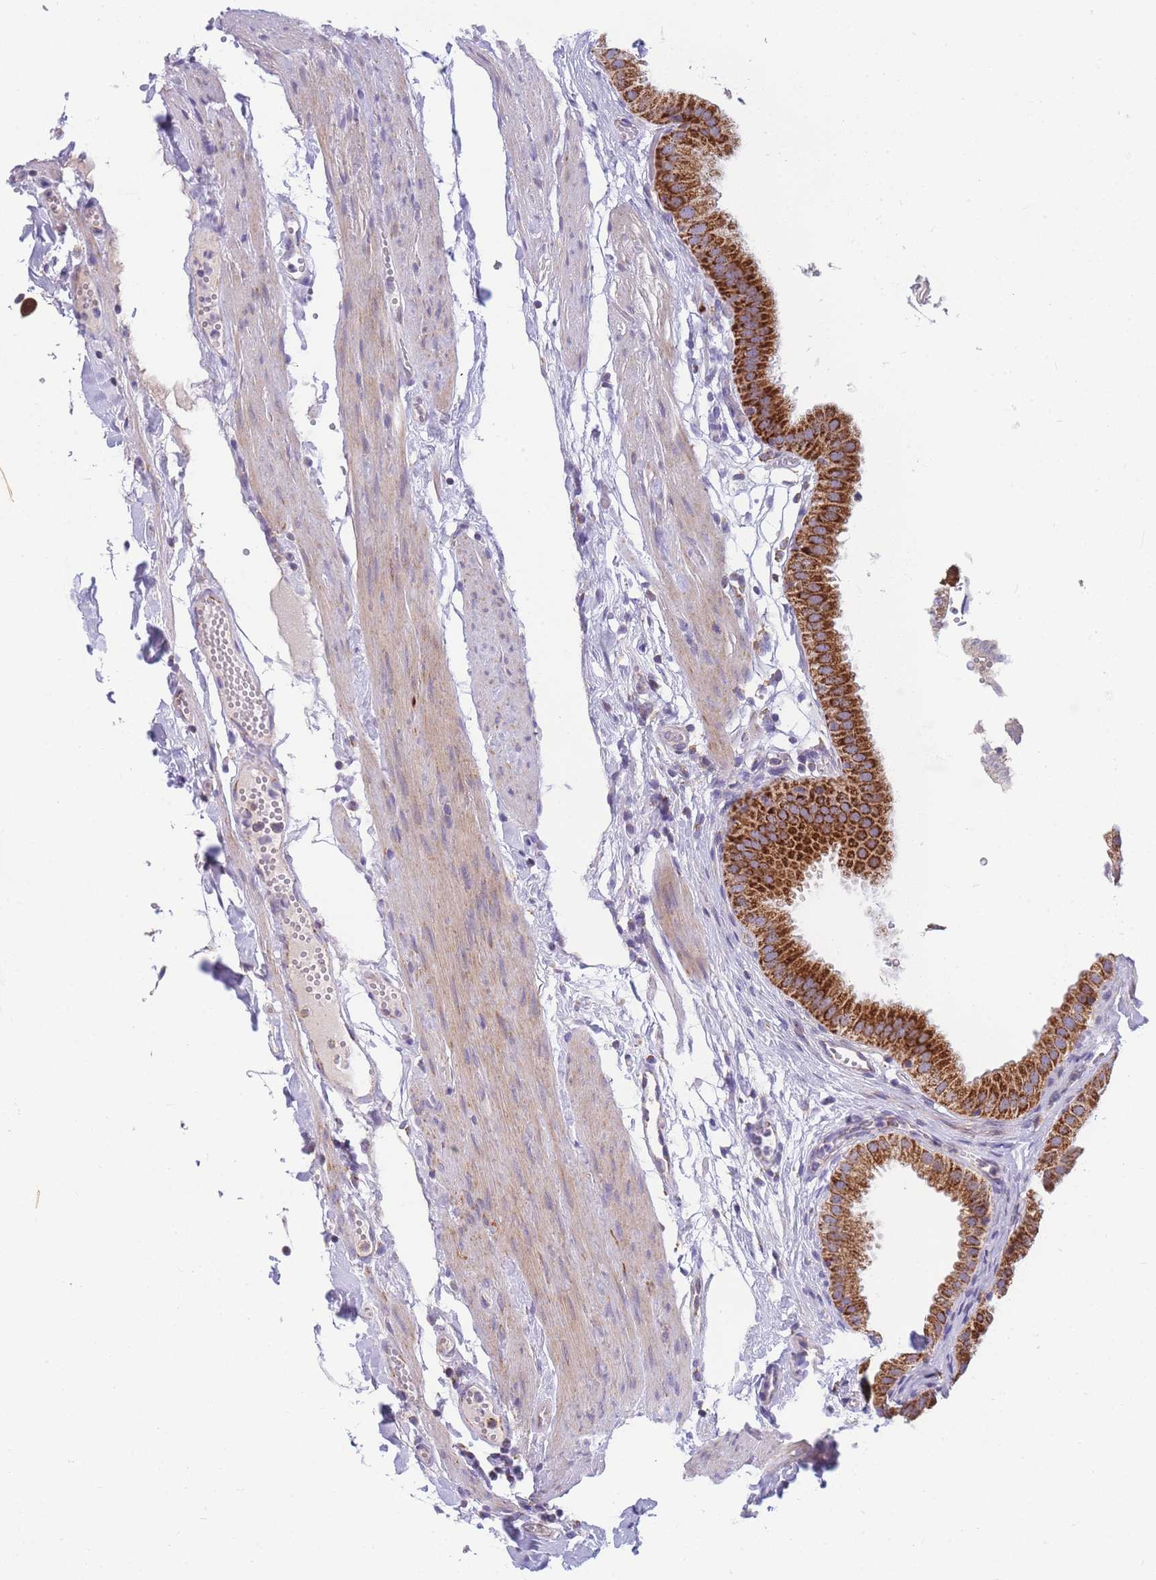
{"staining": {"intensity": "strong", "quantity": ">75%", "location": "cytoplasmic/membranous"}, "tissue": "gallbladder", "cell_type": "Glandular cells", "image_type": "normal", "snomed": [{"axis": "morphology", "description": "Normal tissue, NOS"}, {"axis": "topography", "description": "Gallbladder"}], "caption": "A high-resolution histopathology image shows immunohistochemistry staining of normal gallbladder, which displays strong cytoplasmic/membranous positivity in about >75% of glandular cells.", "gene": "MRPS11", "patient": {"sex": "female", "age": 61}}